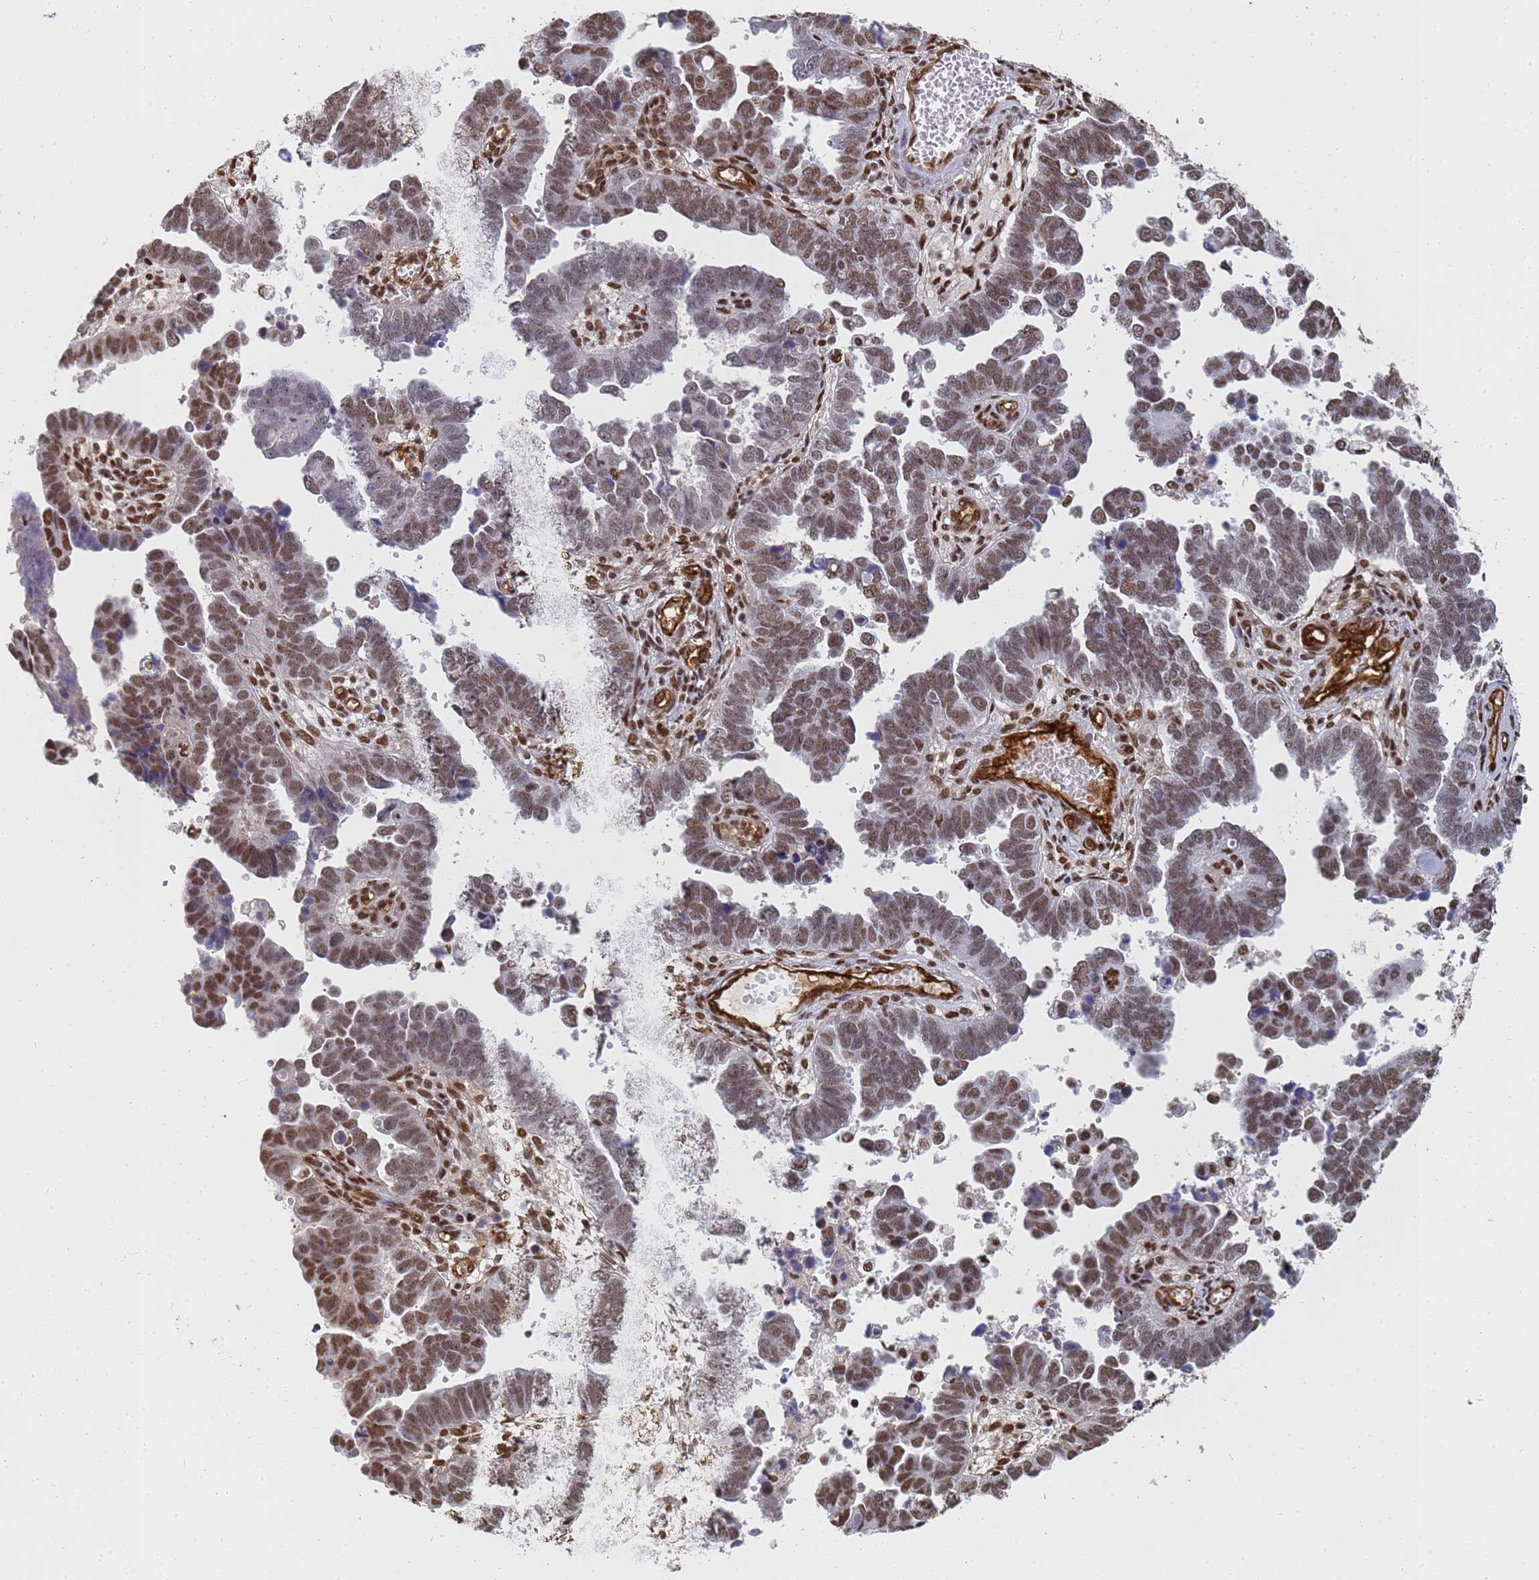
{"staining": {"intensity": "moderate", "quantity": ">75%", "location": "nuclear"}, "tissue": "endometrial cancer", "cell_type": "Tumor cells", "image_type": "cancer", "snomed": [{"axis": "morphology", "description": "Adenocarcinoma, NOS"}, {"axis": "topography", "description": "Endometrium"}], "caption": "A brown stain labels moderate nuclear positivity of a protein in human adenocarcinoma (endometrial) tumor cells.", "gene": "RAVER2", "patient": {"sex": "female", "age": 75}}